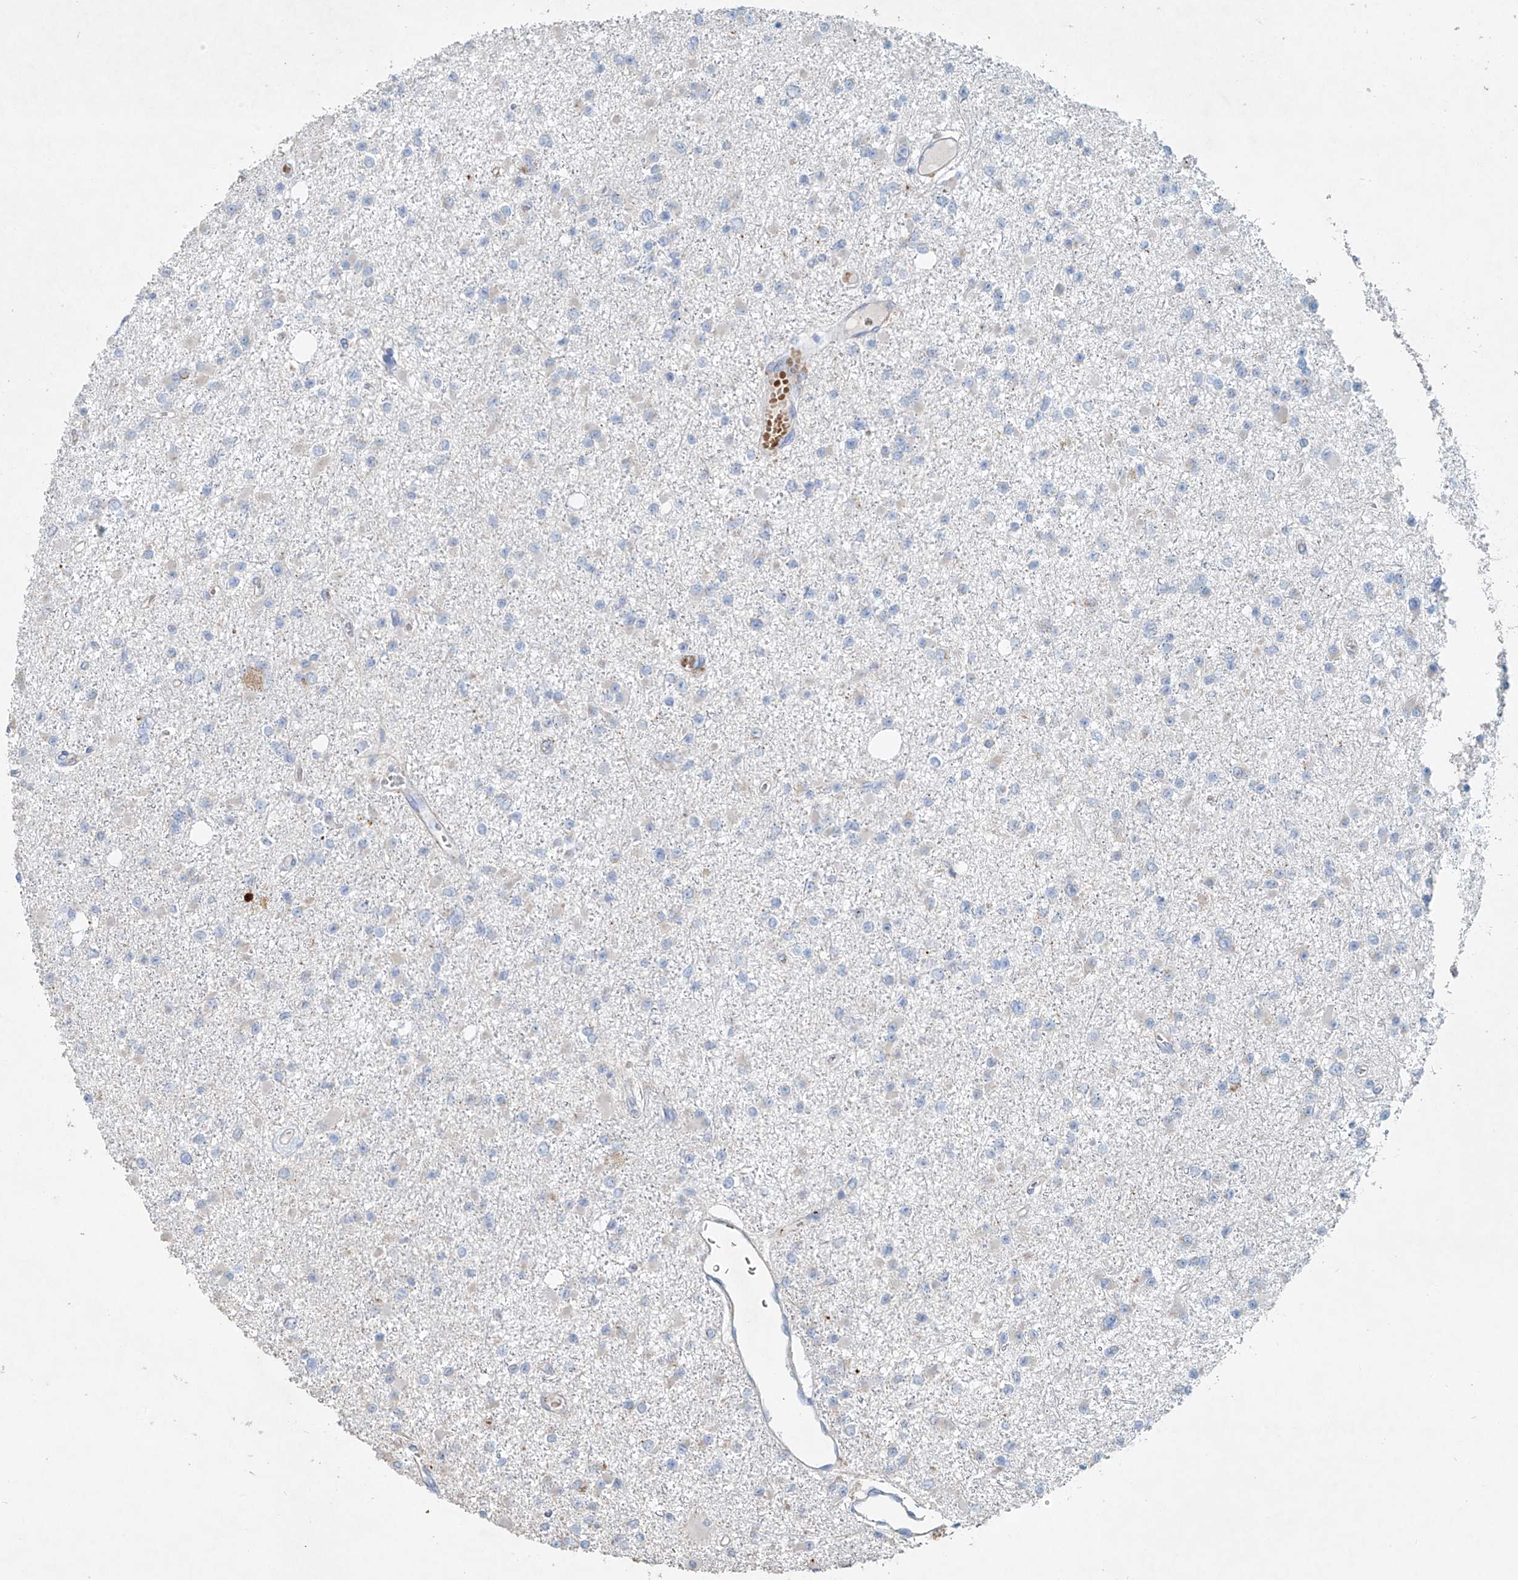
{"staining": {"intensity": "negative", "quantity": "none", "location": "none"}, "tissue": "glioma", "cell_type": "Tumor cells", "image_type": "cancer", "snomed": [{"axis": "morphology", "description": "Glioma, malignant, Low grade"}, {"axis": "topography", "description": "Brain"}], "caption": "Tumor cells are negative for protein expression in human glioma.", "gene": "TRIM47", "patient": {"sex": "female", "age": 22}}